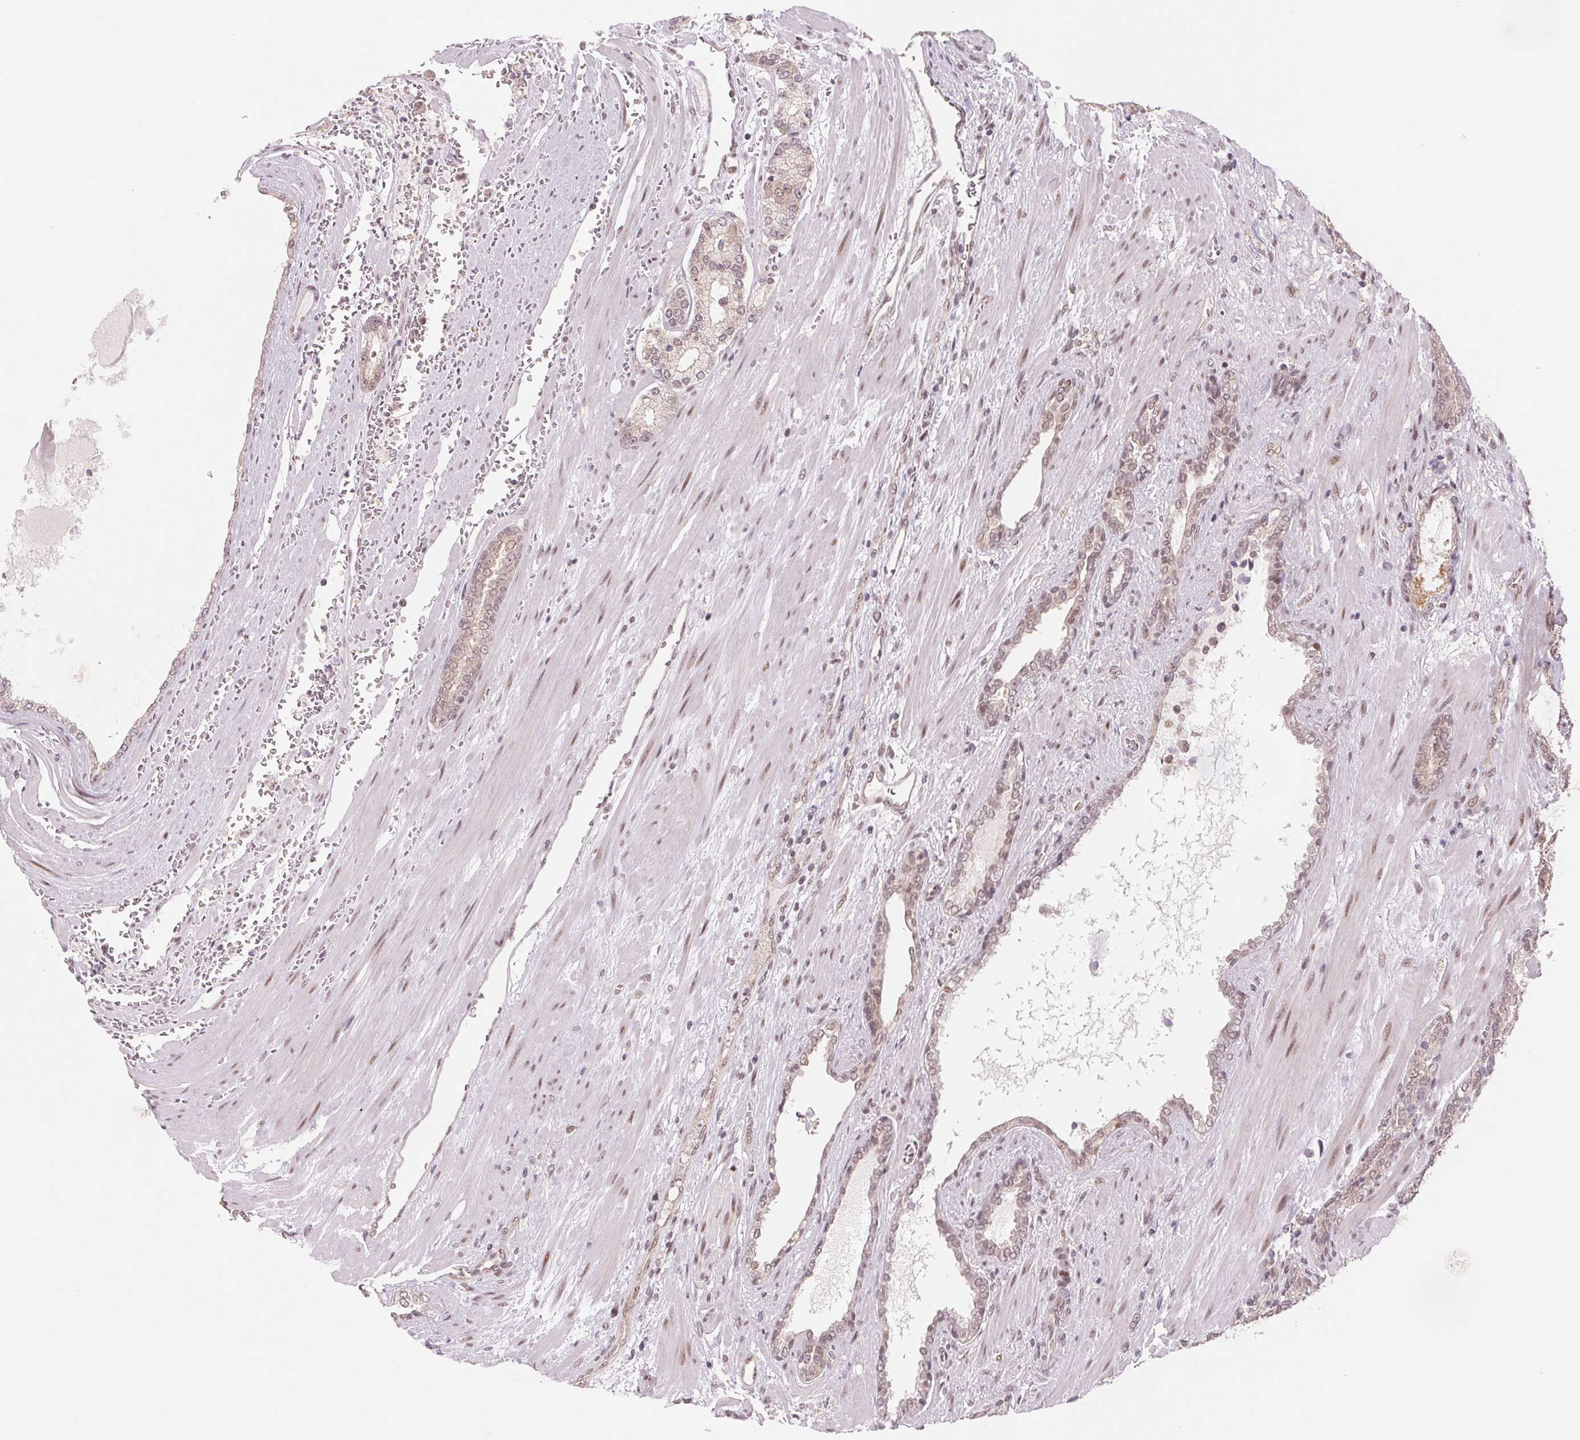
{"staining": {"intensity": "weak", "quantity": "<25%", "location": "nuclear"}, "tissue": "prostate cancer", "cell_type": "Tumor cells", "image_type": "cancer", "snomed": [{"axis": "morphology", "description": "Adenocarcinoma, High grade"}, {"axis": "topography", "description": "Prostate"}], "caption": "Tumor cells are negative for brown protein staining in high-grade adenocarcinoma (prostate).", "gene": "DNAJB6", "patient": {"sex": "male", "age": 64}}